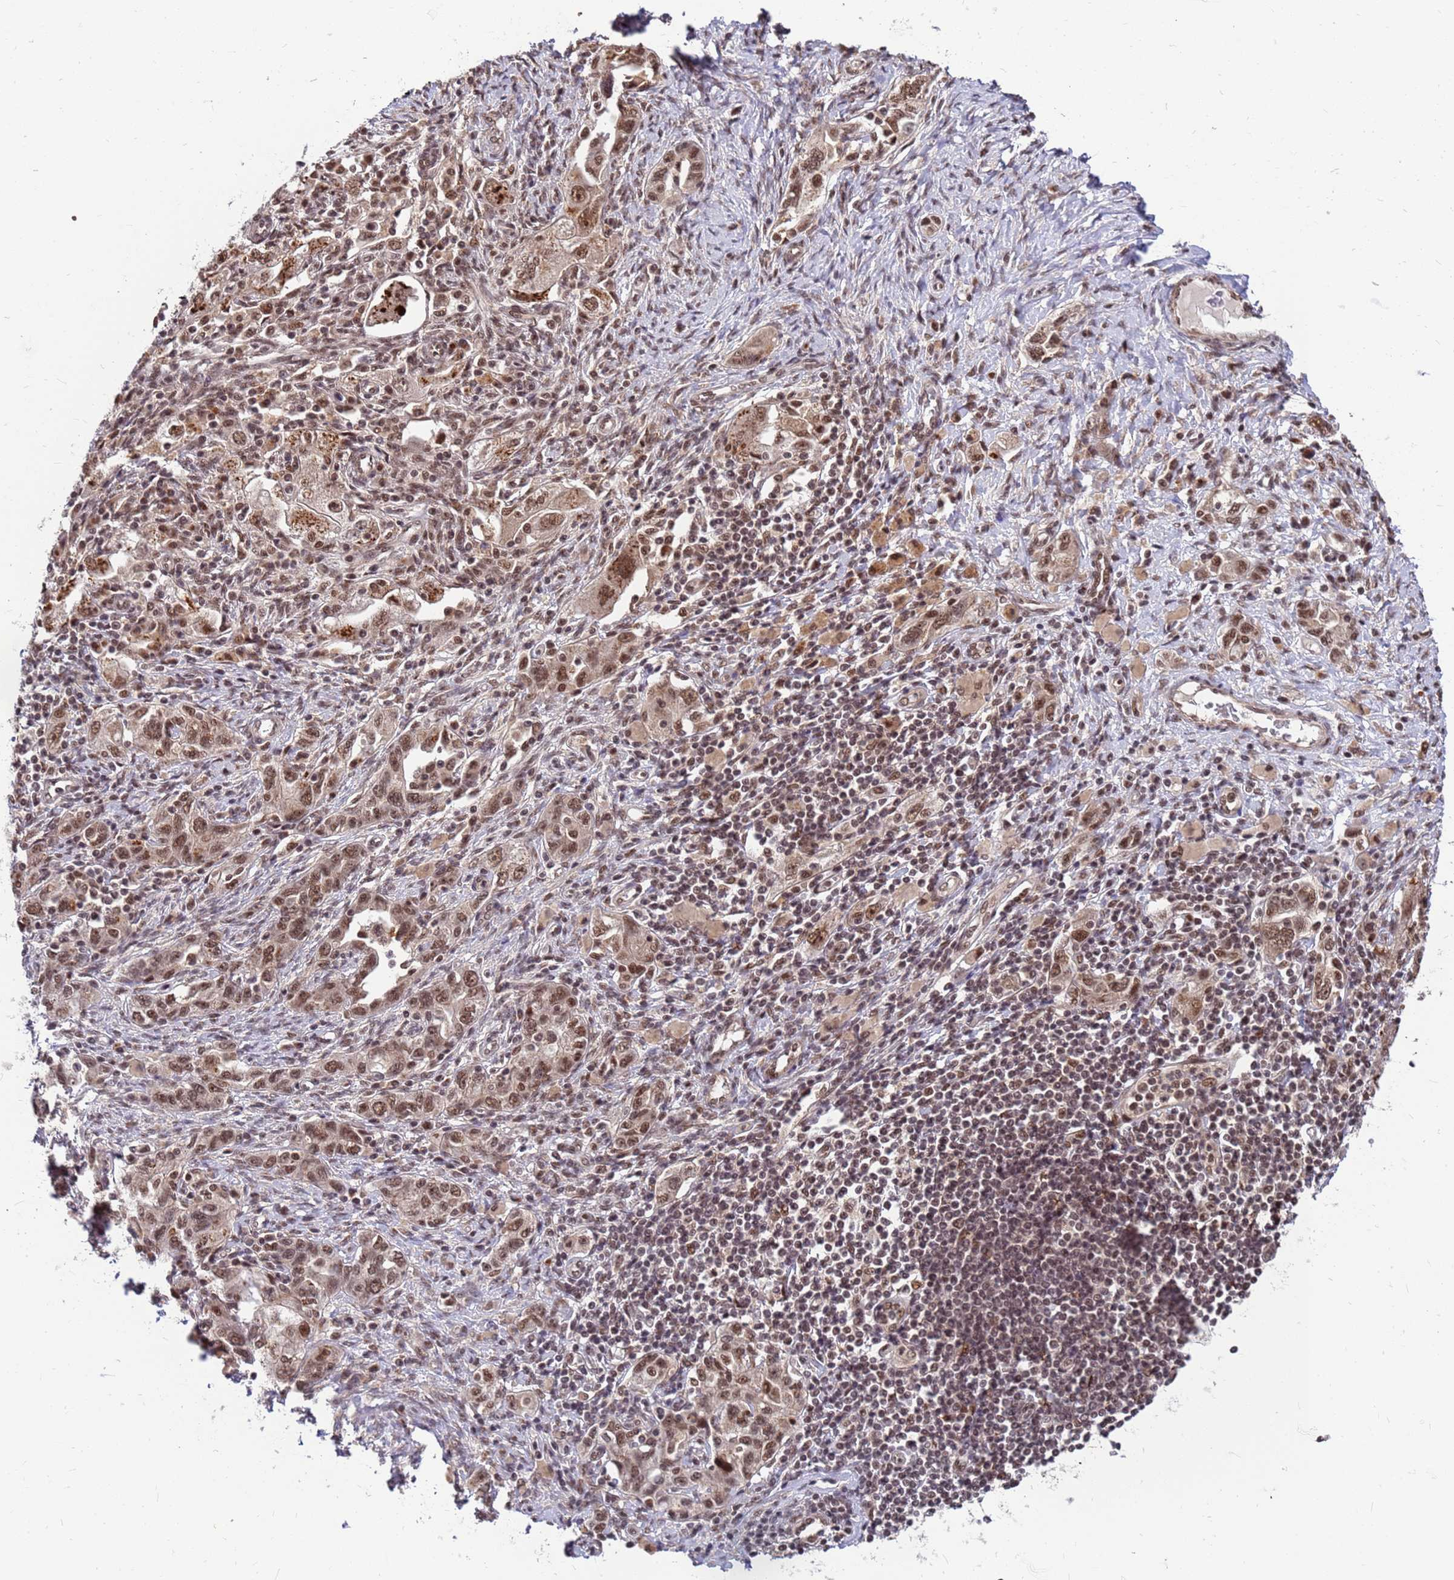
{"staining": {"intensity": "moderate", "quantity": ">75%", "location": "nuclear"}, "tissue": "ovarian cancer", "cell_type": "Tumor cells", "image_type": "cancer", "snomed": [{"axis": "morphology", "description": "Carcinoma, NOS"}, {"axis": "morphology", "description": "Cystadenocarcinoma, serous, NOS"}, {"axis": "topography", "description": "Ovary"}], "caption": "A brown stain highlights moderate nuclear expression of a protein in ovarian cancer (serous cystadenocarcinoma) tumor cells. (Stains: DAB (3,3'-diaminobenzidine) in brown, nuclei in blue, Microscopy: brightfield microscopy at high magnification).", "gene": "NCBP2", "patient": {"sex": "female", "age": 69}}